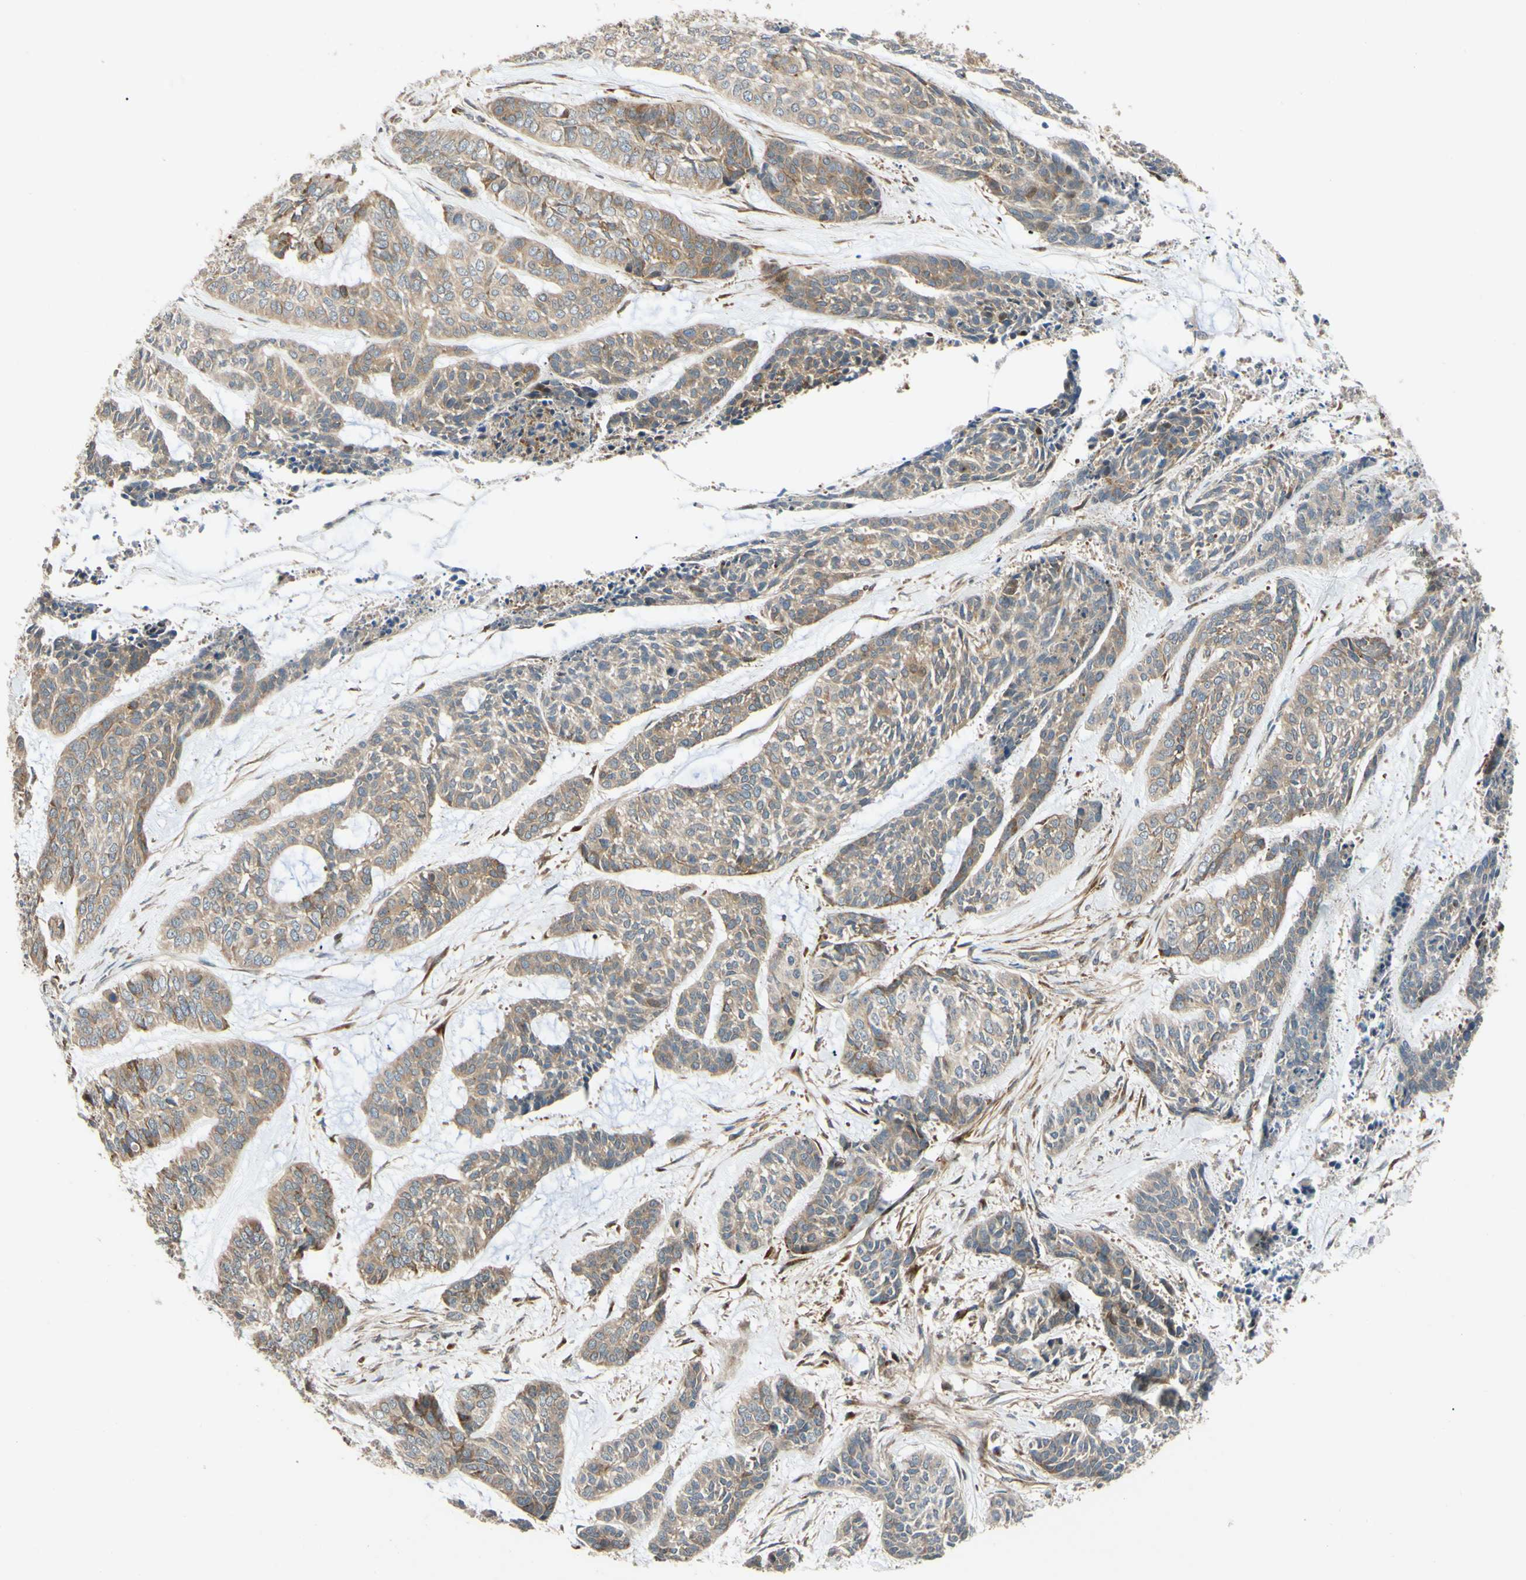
{"staining": {"intensity": "weak", "quantity": ">75%", "location": "cytoplasmic/membranous"}, "tissue": "skin cancer", "cell_type": "Tumor cells", "image_type": "cancer", "snomed": [{"axis": "morphology", "description": "Basal cell carcinoma"}, {"axis": "topography", "description": "Skin"}], "caption": "Protein analysis of skin cancer tissue demonstrates weak cytoplasmic/membranous staining in approximately >75% of tumor cells.", "gene": "SPTLC1", "patient": {"sex": "female", "age": 64}}